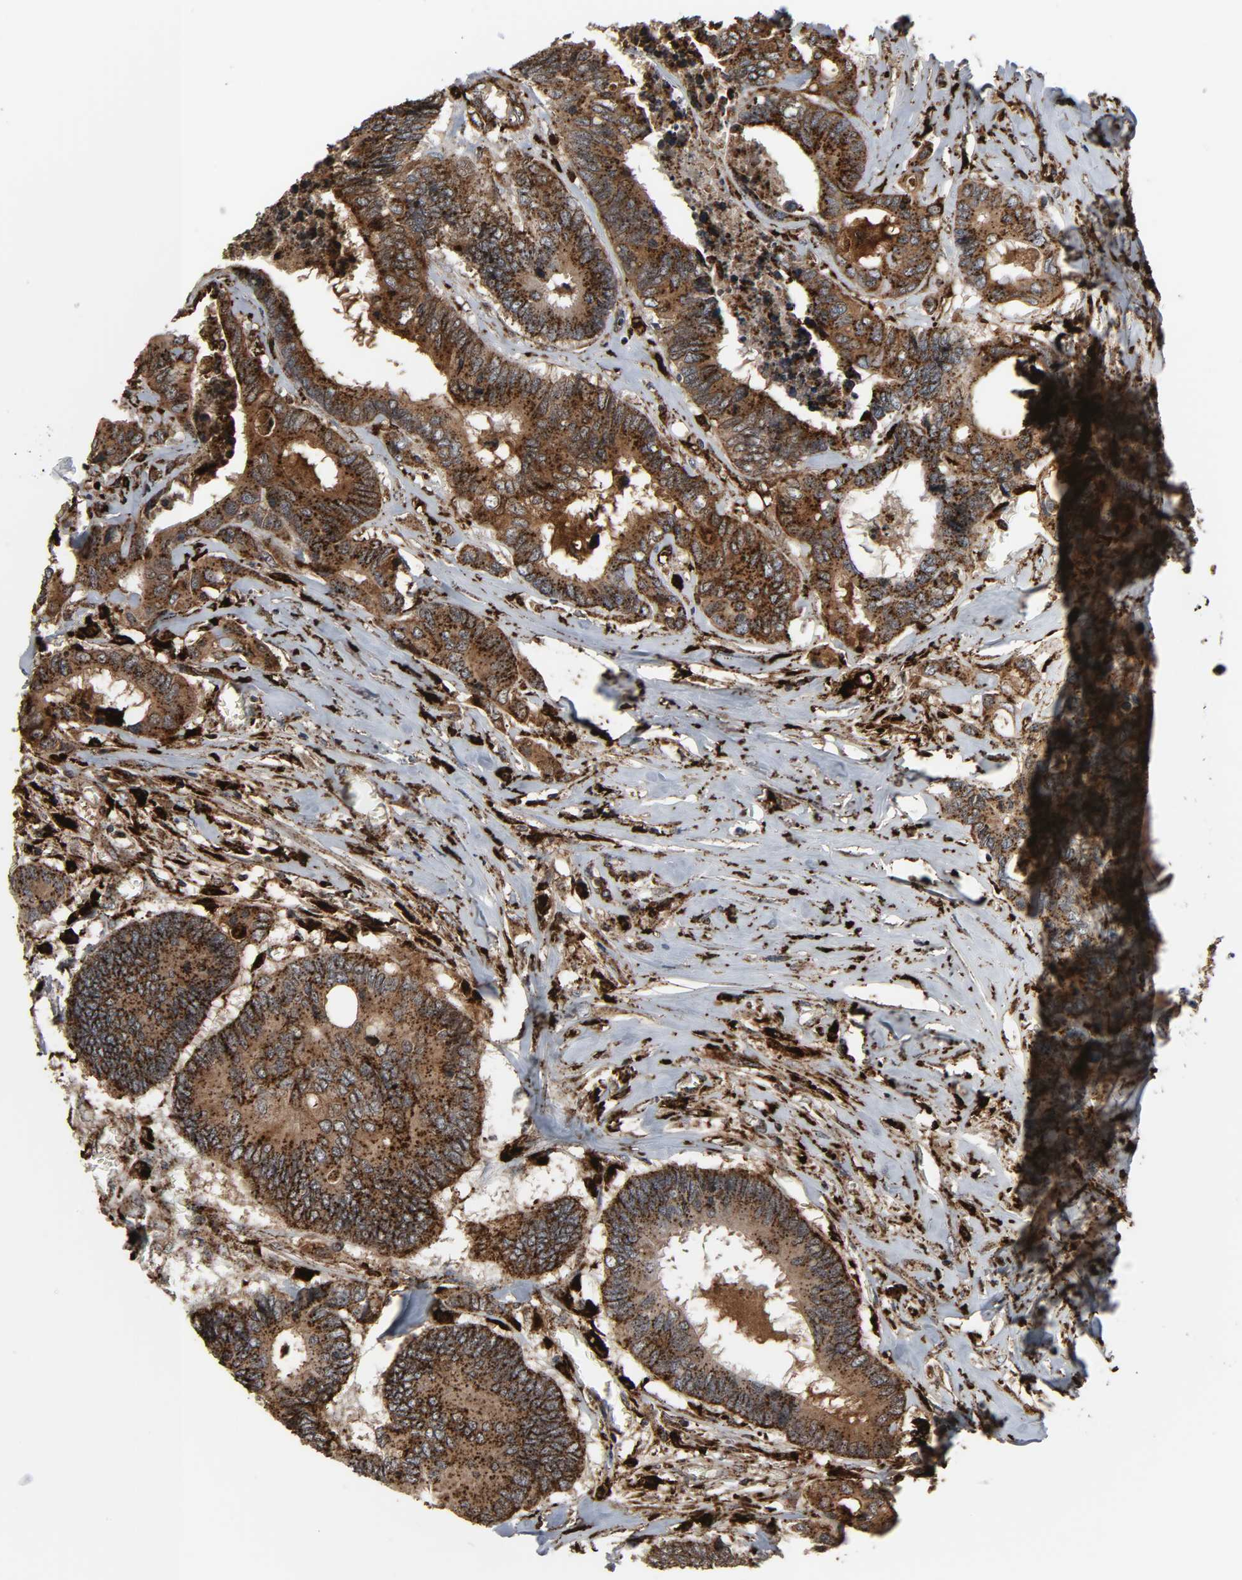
{"staining": {"intensity": "strong", "quantity": ">75%", "location": "cytoplasmic/membranous"}, "tissue": "colorectal cancer", "cell_type": "Tumor cells", "image_type": "cancer", "snomed": [{"axis": "morphology", "description": "Adenocarcinoma, NOS"}, {"axis": "topography", "description": "Rectum"}], "caption": "This is an image of IHC staining of adenocarcinoma (colorectal), which shows strong positivity in the cytoplasmic/membranous of tumor cells.", "gene": "PSAP", "patient": {"sex": "male", "age": 55}}